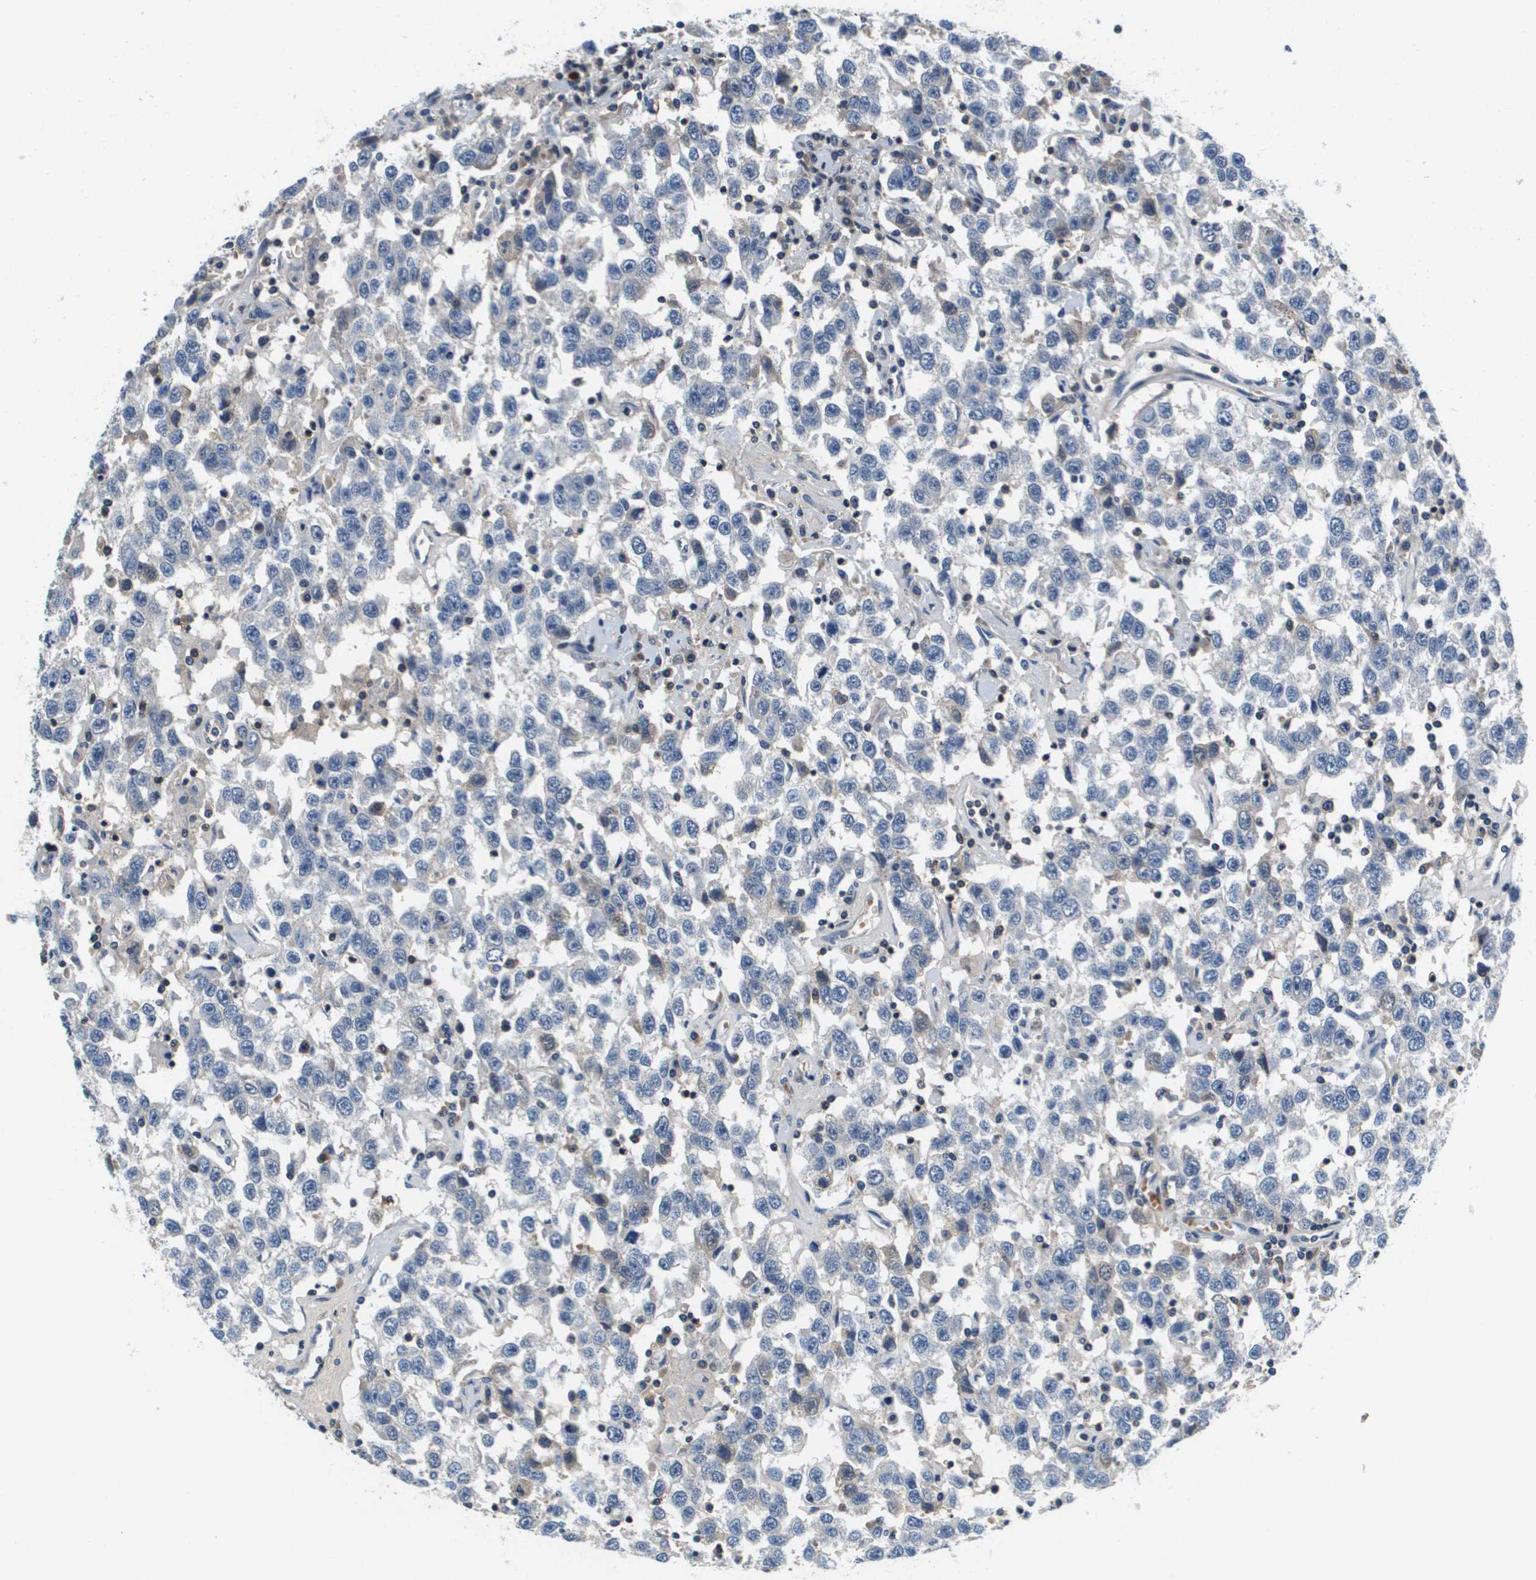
{"staining": {"intensity": "negative", "quantity": "none", "location": "none"}, "tissue": "testis cancer", "cell_type": "Tumor cells", "image_type": "cancer", "snomed": [{"axis": "morphology", "description": "Seminoma, NOS"}, {"axis": "topography", "description": "Testis"}], "caption": "Testis seminoma stained for a protein using IHC demonstrates no positivity tumor cells.", "gene": "KCNQ5", "patient": {"sex": "male", "age": 41}}